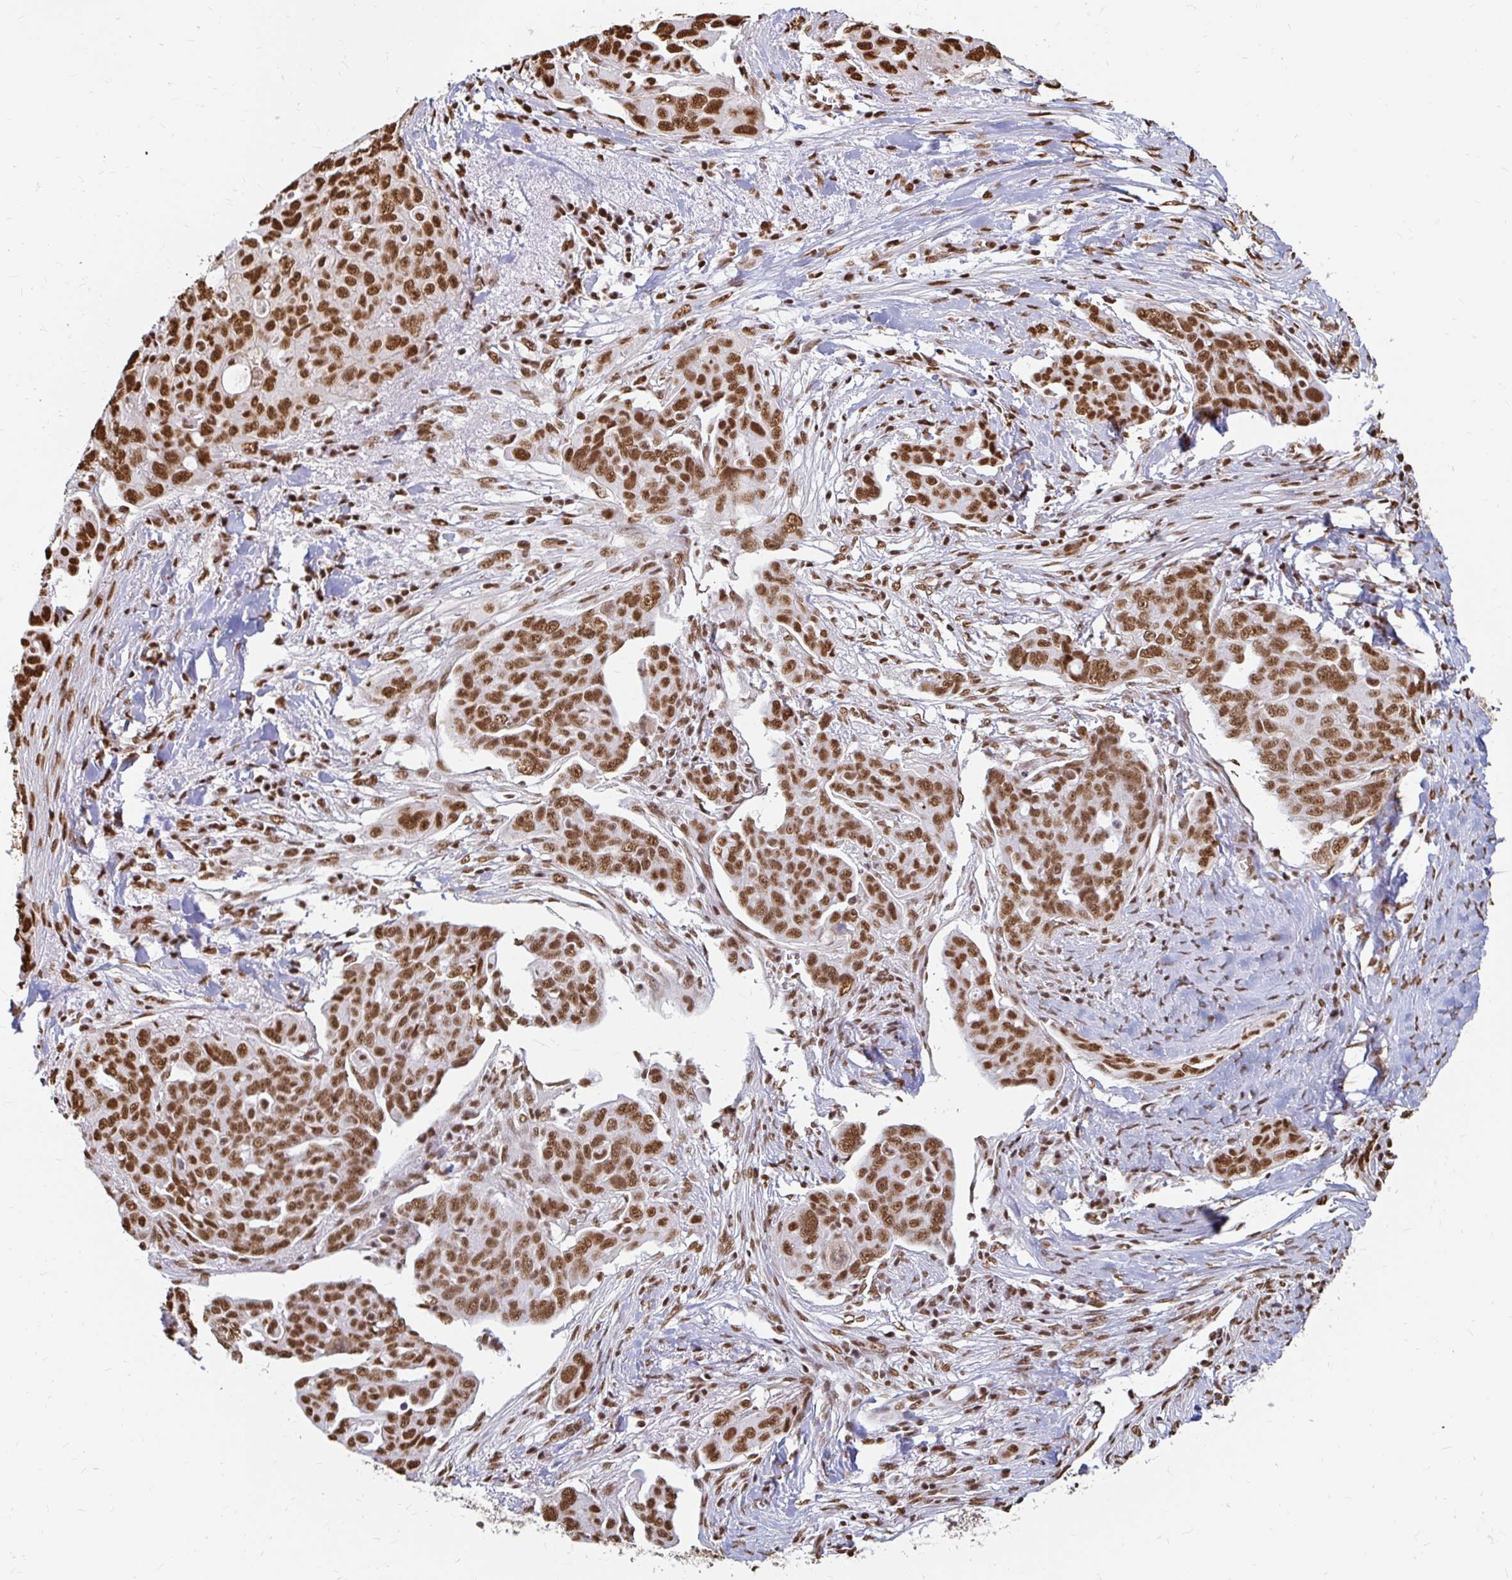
{"staining": {"intensity": "strong", "quantity": ">75%", "location": "nuclear"}, "tissue": "ovarian cancer", "cell_type": "Tumor cells", "image_type": "cancer", "snomed": [{"axis": "morphology", "description": "Carcinoma, endometroid"}, {"axis": "topography", "description": "Ovary"}], "caption": "This histopathology image reveals immunohistochemistry staining of ovarian endometroid carcinoma, with high strong nuclear staining in approximately >75% of tumor cells.", "gene": "HNRNPU", "patient": {"sex": "female", "age": 70}}